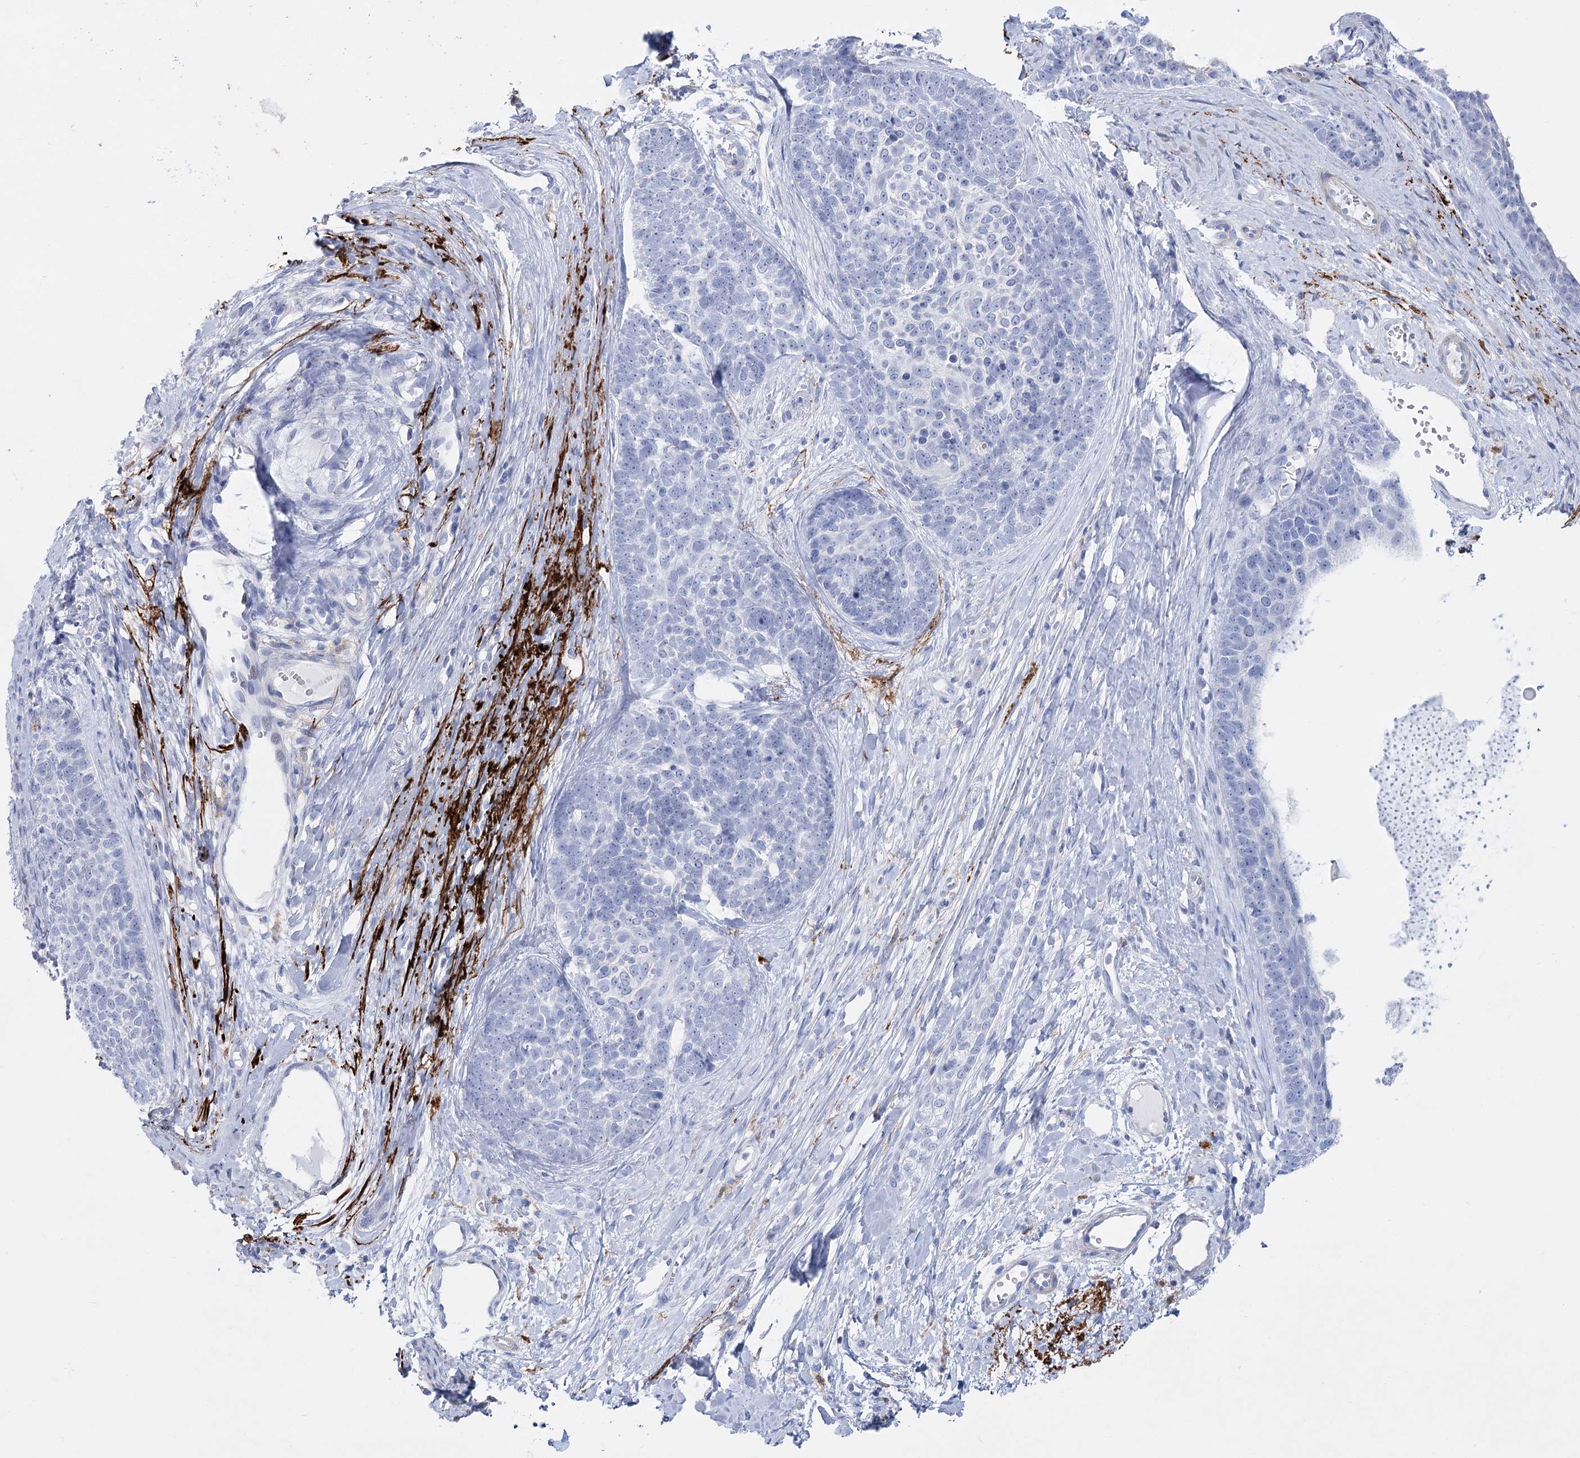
{"staining": {"intensity": "negative", "quantity": "none", "location": "none"}, "tissue": "skin cancer", "cell_type": "Tumor cells", "image_type": "cancer", "snomed": [{"axis": "morphology", "description": "Basal cell carcinoma"}, {"axis": "topography", "description": "Skin"}], "caption": "High power microscopy photomicrograph of an IHC micrograph of skin cancer (basal cell carcinoma), revealing no significant expression in tumor cells.", "gene": "PCDHA1", "patient": {"sex": "female", "age": 81}}